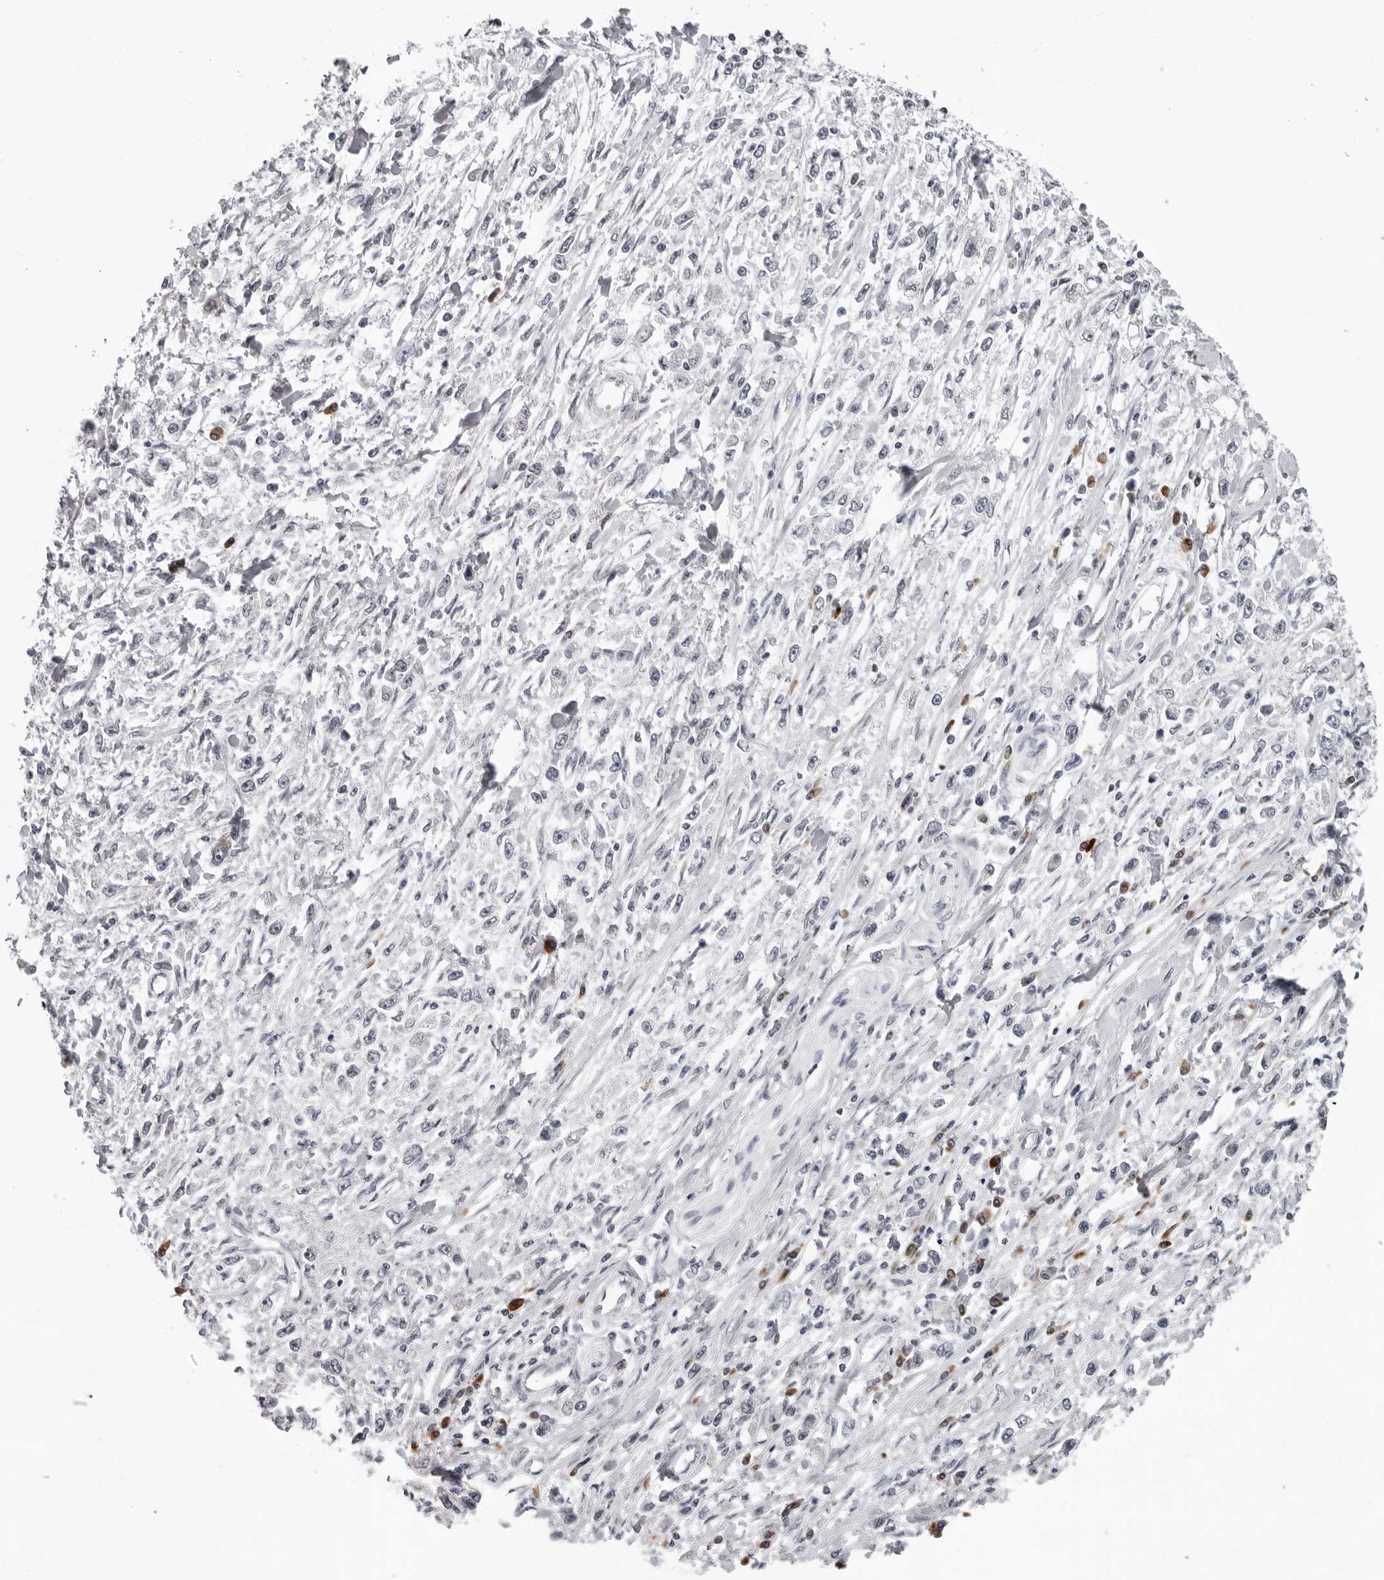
{"staining": {"intensity": "negative", "quantity": "none", "location": "none"}, "tissue": "stomach cancer", "cell_type": "Tumor cells", "image_type": "cancer", "snomed": [{"axis": "morphology", "description": "Adenocarcinoma, NOS"}, {"axis": "topography", "description": "Stomach"}], "caption": "Protein analysis of stomach adenocarcinoma reveals no significant expression in tumor cells.", "gene": "PIP4K2C", "patient": {"sex": "female", "age": 59}}